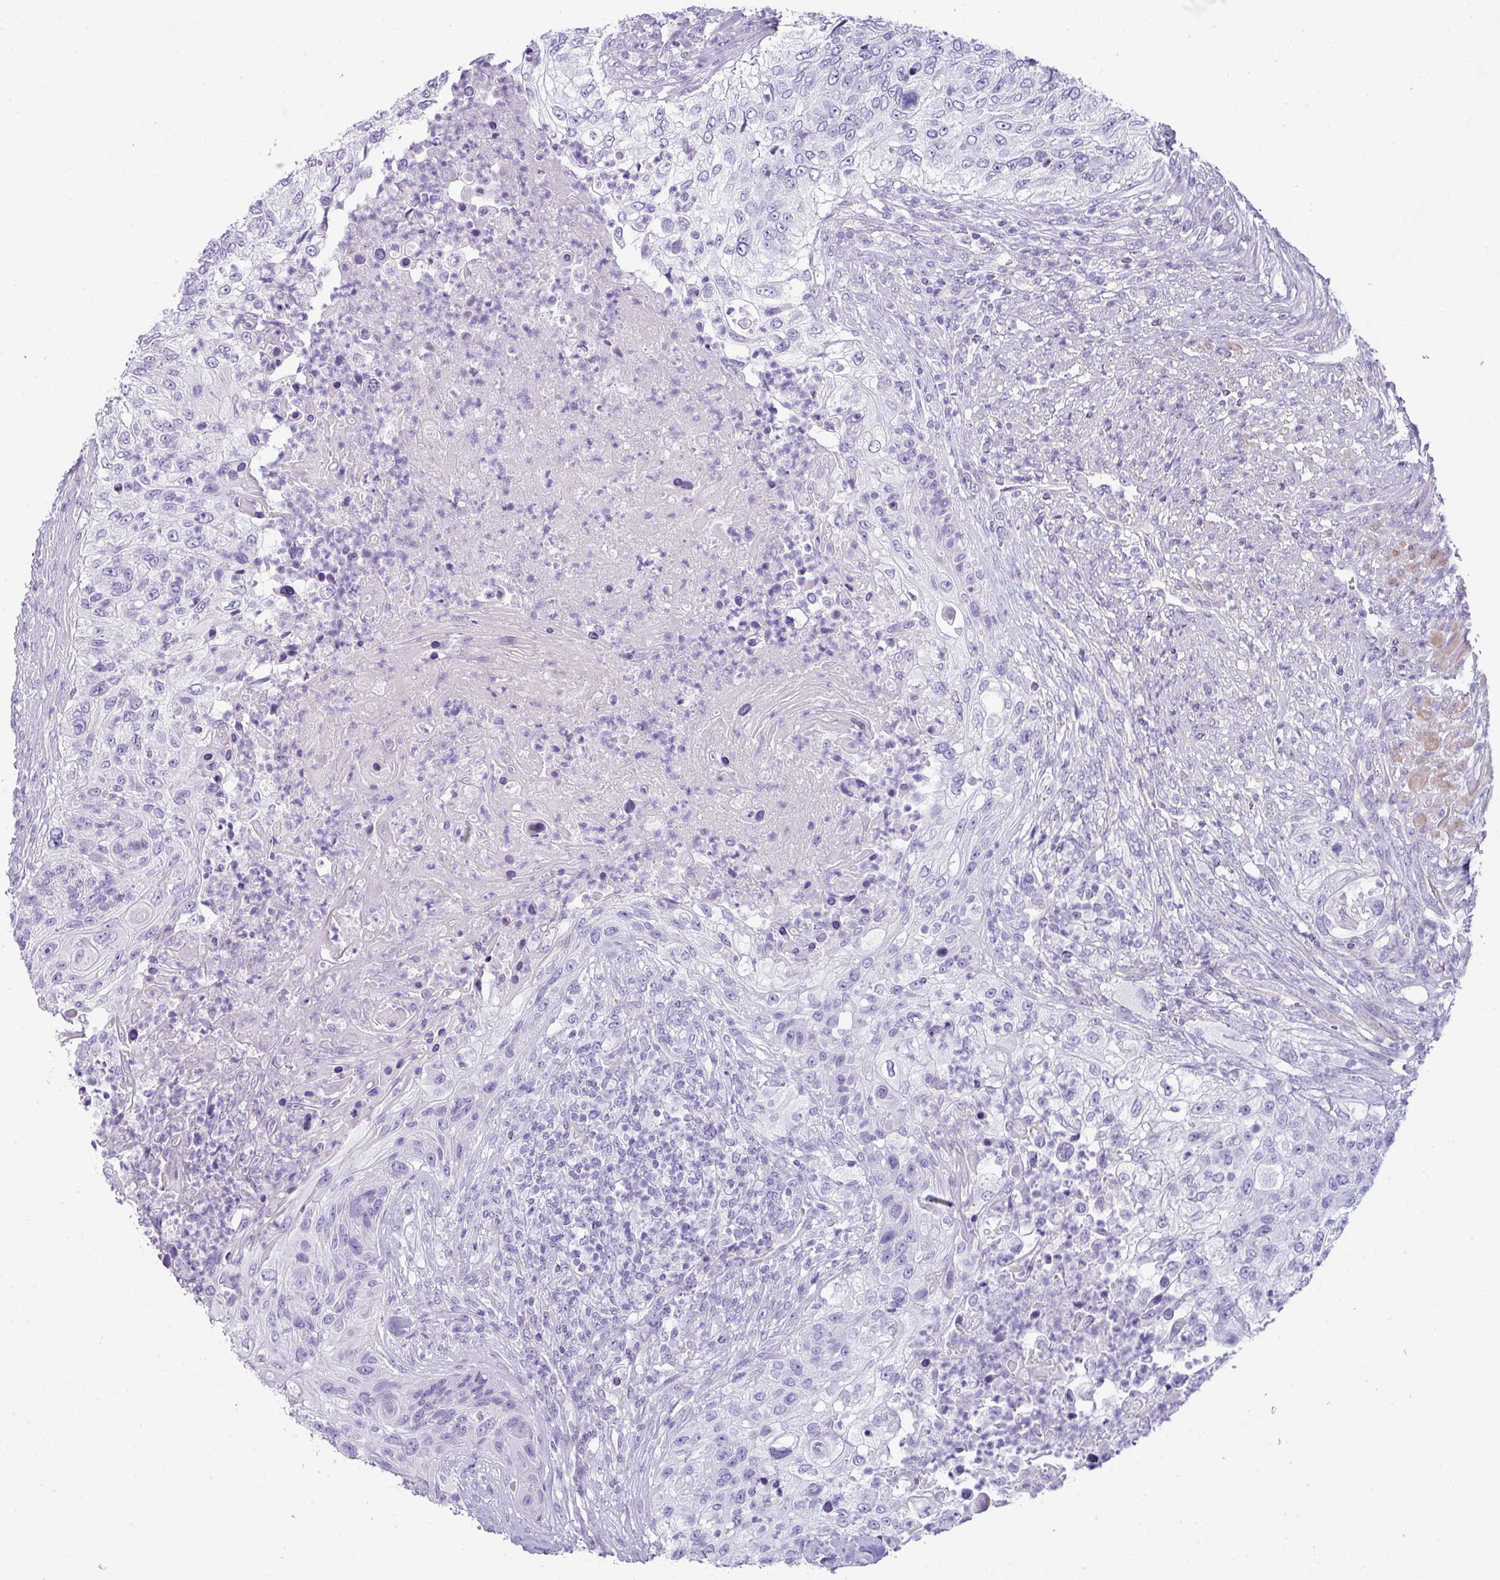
{"staining": {"intensity": "negative", "quantity": "none", "location": "none"}, "tissue": "urothelial cancer", "cell_type": "Tumor cells", "image_type": "cancer", "snomed": [{"axis": "morphology", "description": "Urothelial carcinoma, High grade"}, {"axis": "topography", "description": "Urinary bladder"}], "caption": "An image of urothelial carcinoma (high-grade) stained for a protein reveals no brown staining in tumor cells. The staining is performed using DAB brown chromogen with nuclei counter-stained in using hematoxylin.", "gene": "VCX2", "patient": {"sex": "female", "age": 60}}